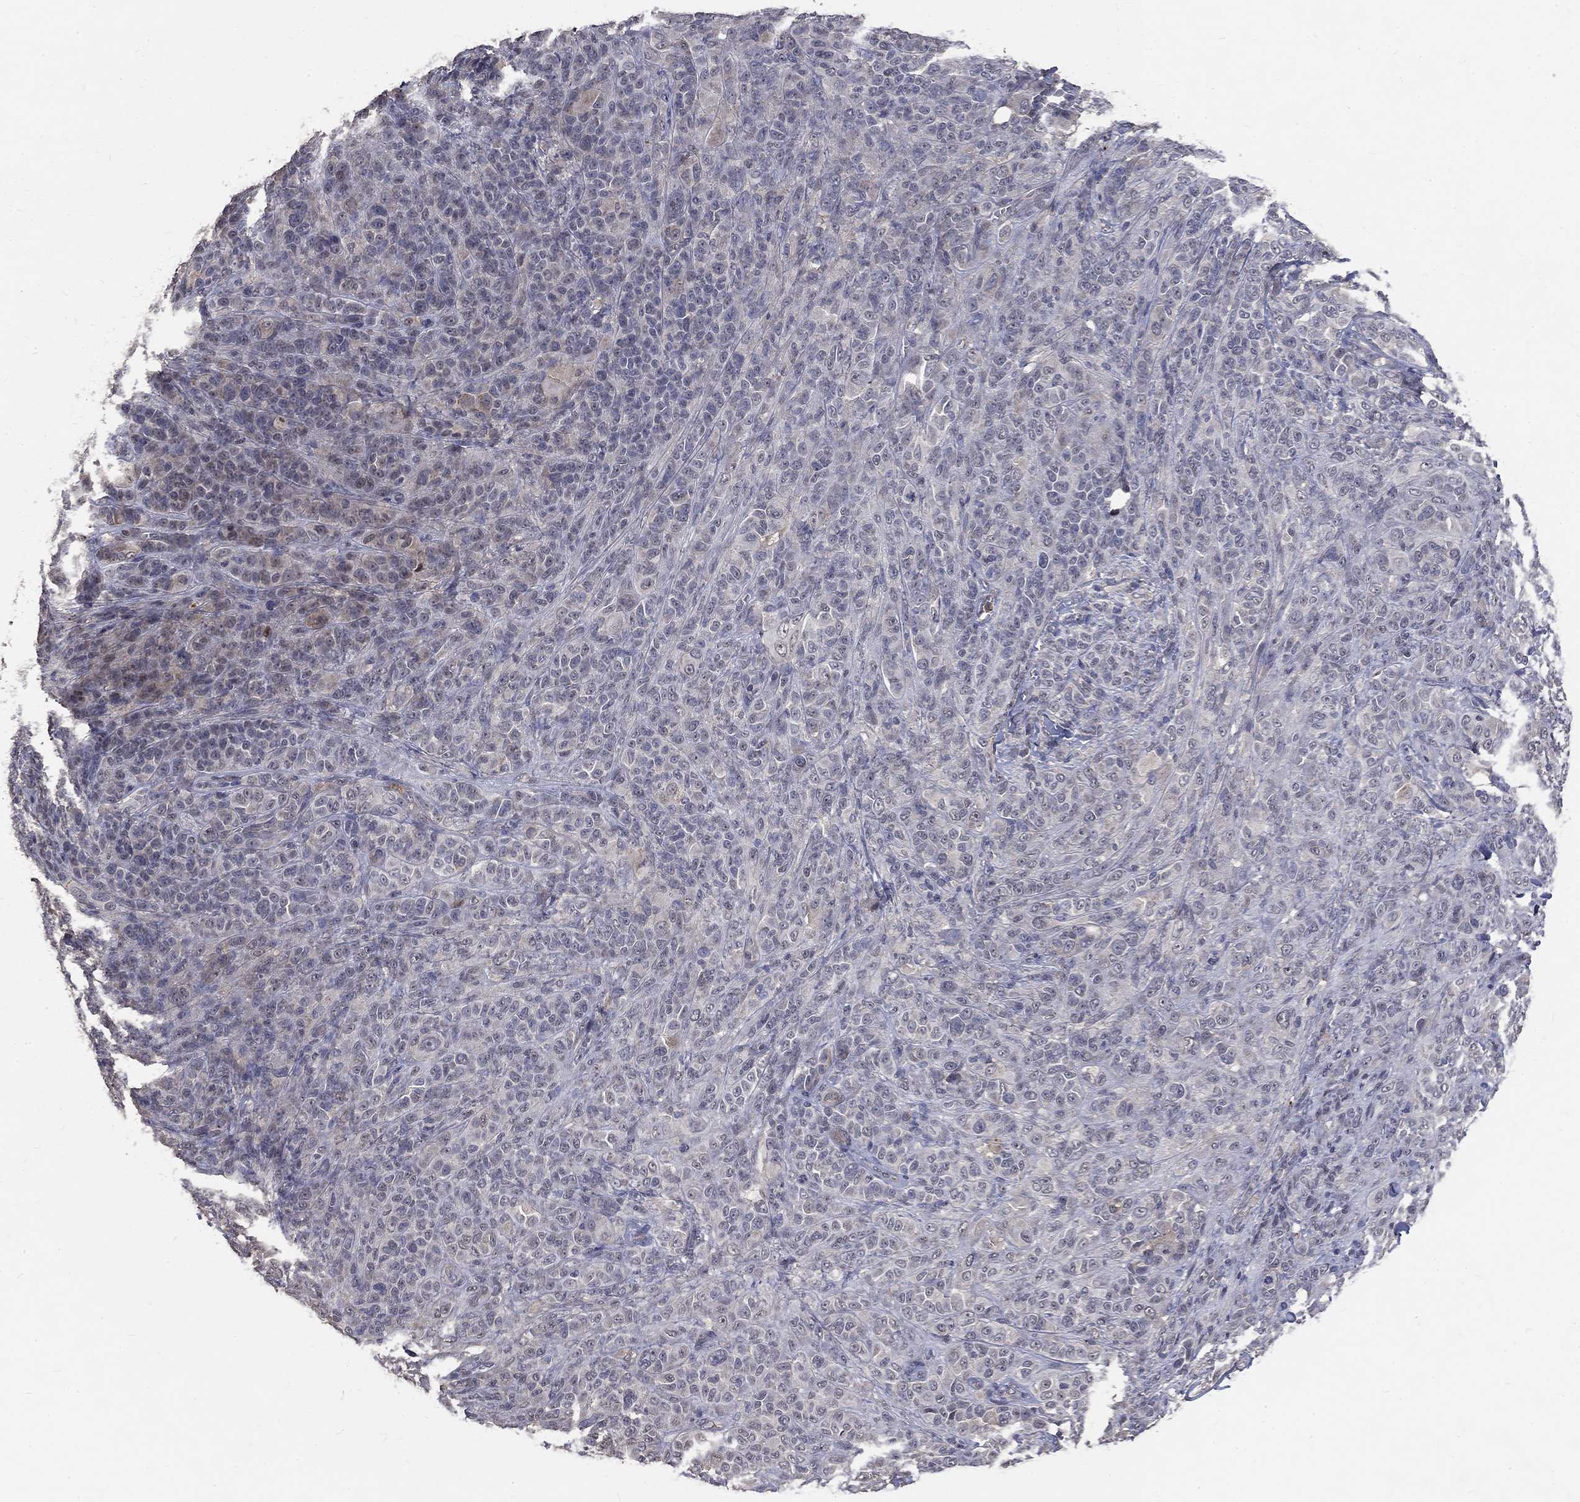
{"staining": {"intensity": "negative", "quantity": "none", "location": "none"}, "tissue": "melanoma", "cell_type": "Tumor cells", "image_type": "cancer", "snomed": [{"axis": "morphology", "description": "Malignant melanoma, NOS"}, {"axis": "topography", "description": "Skin"}], "caption": "The IHC histopathology image has no significant positivity in tumor cells of malignant melanoma tissue.", "gene": "CHST5", "patient": {"sex": "female", "age": 87}}